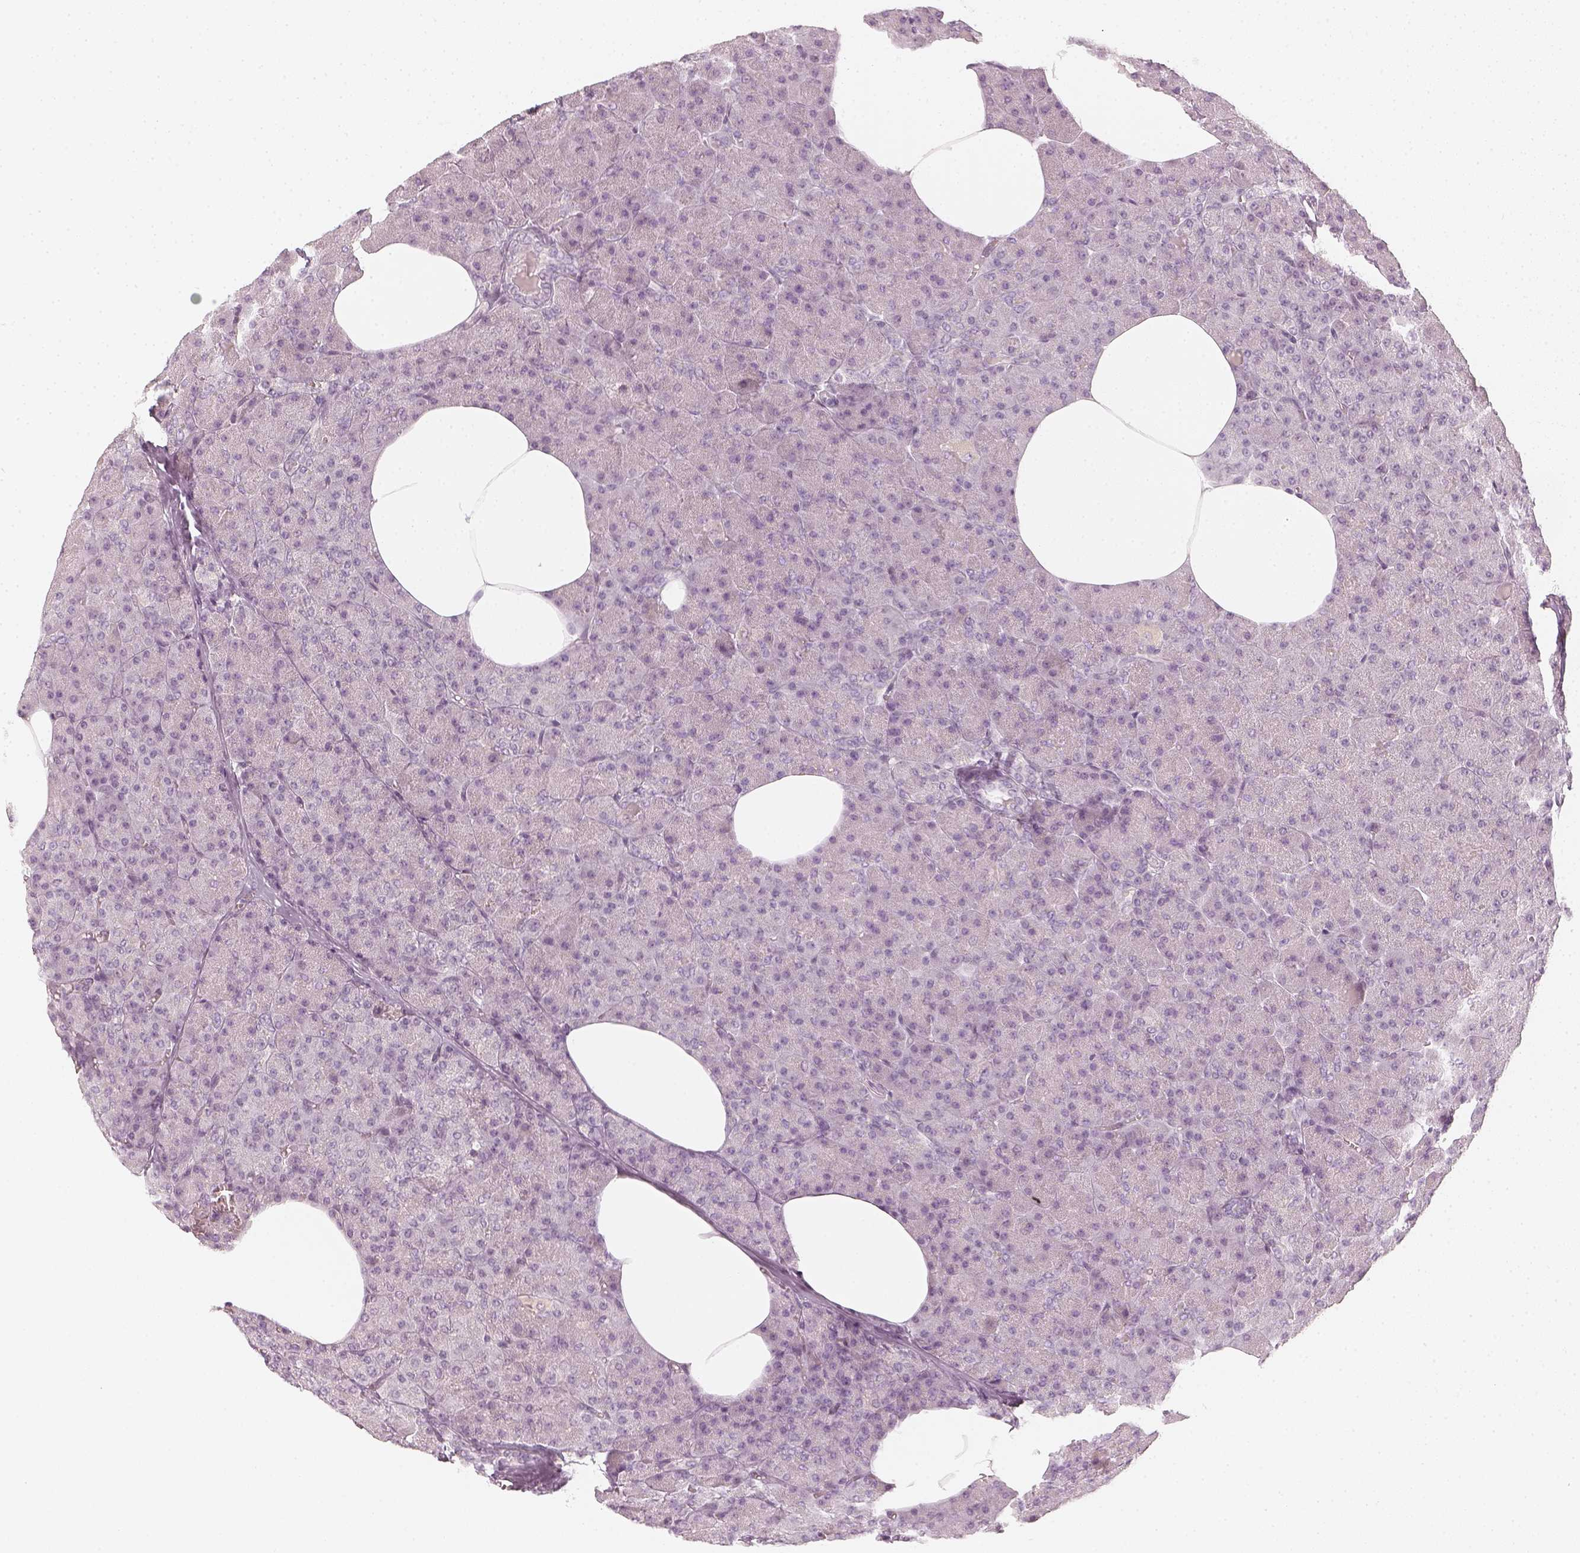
{"staining": {"intensity": "negative", "quantity": "none", "location": "none"}, "tissue": "pancreas", "cell_type": "Exocrine glandular cells", "image_type": "normal", "snomed": [{"axis": "morphology", "description": "Normal tissue, NOS"}, {"axis": "topography", "description": "Pancreas"}], "caption": "Immunohistochemistry histopathology image of unremarkable human pancreas stained for a protein (brown), which demonstrates no expression in exocrine glandular cells.", "gene": "KRTAP2", "patient": {"sex": "female", "age": 45}}